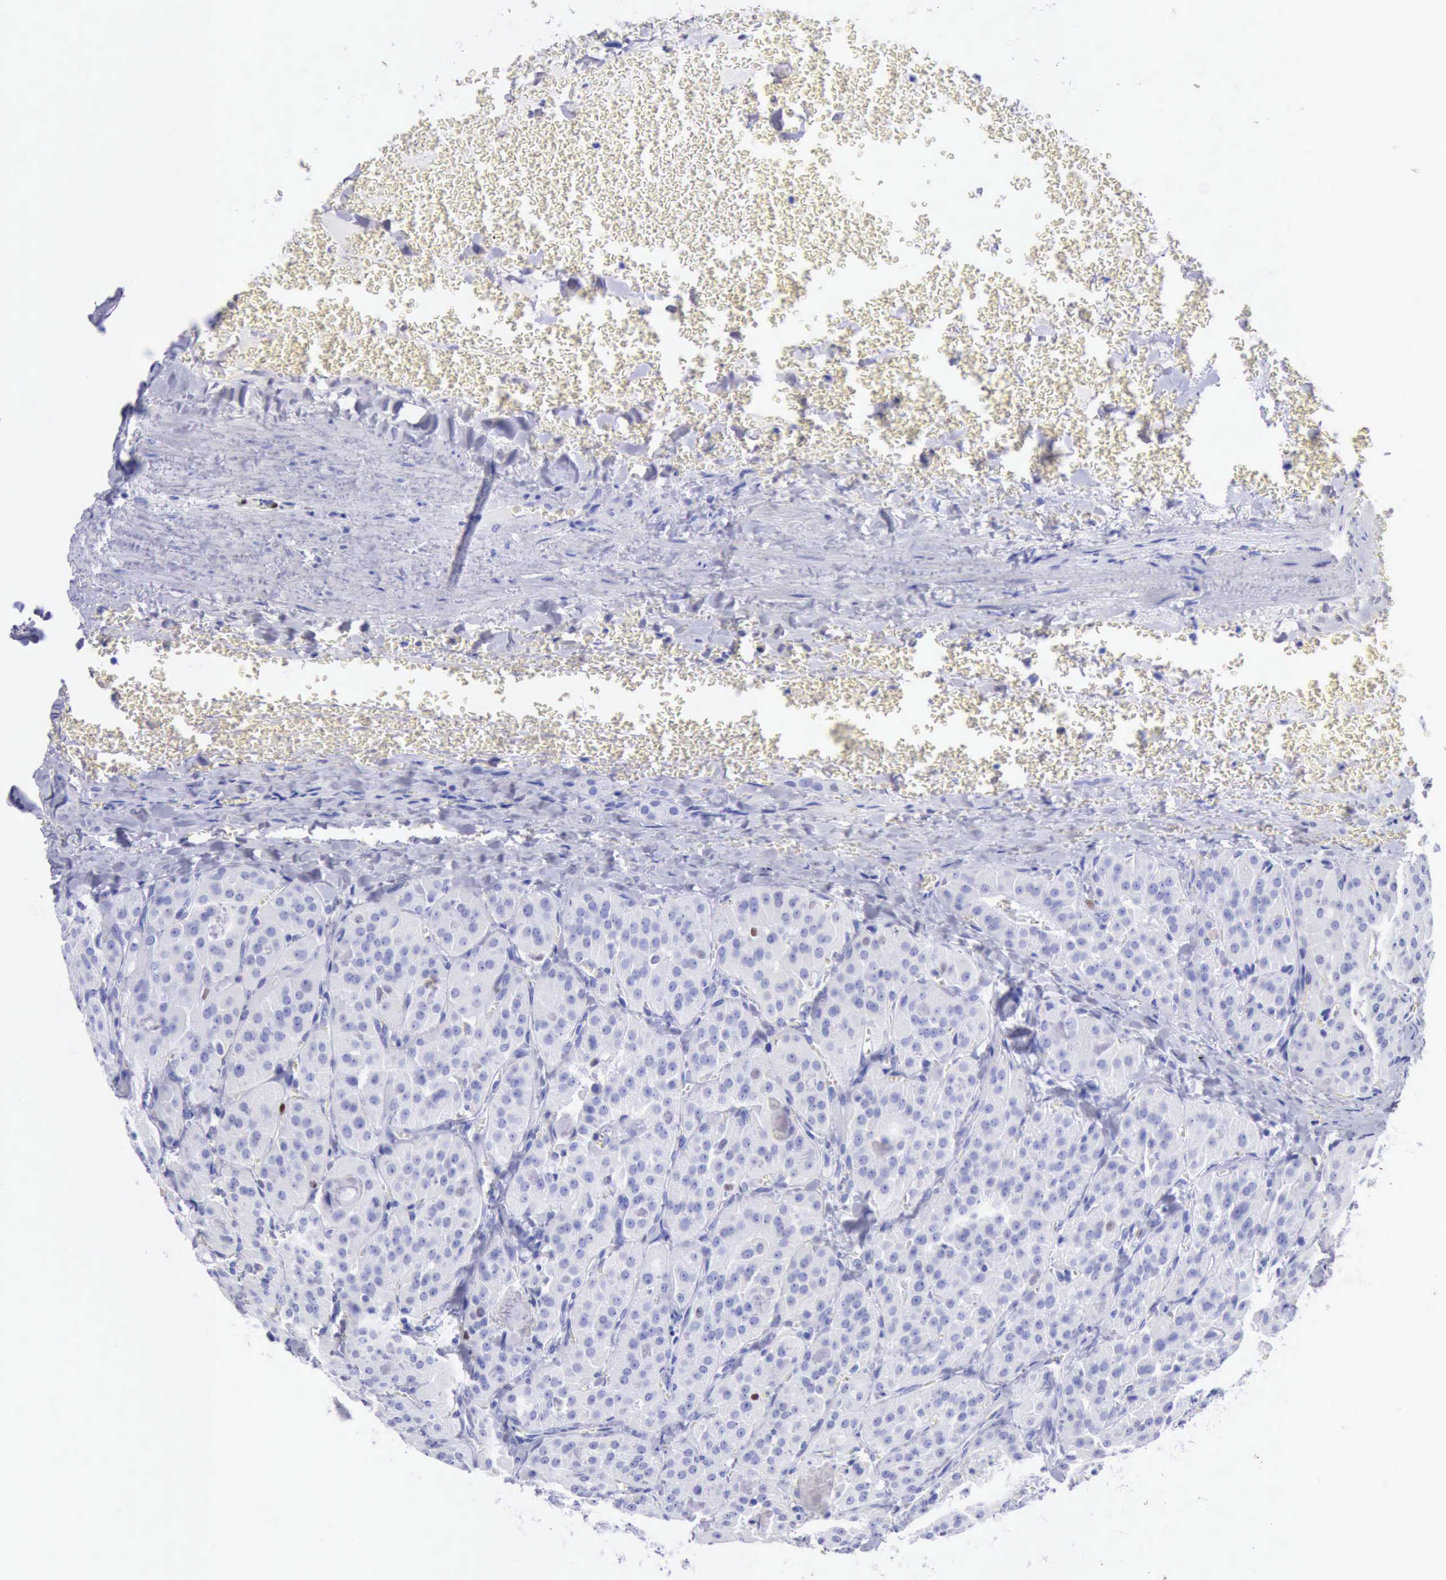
{"staining": {"intensity": "negative", "quantity": "none", "location": "none"}, "tissue": "thyroid cancer", "cell_type": "Tumor cells", "image_type": "cancer", "snomed": [{"axis": "morphology", "description": "Carcinoma, NOS"}, {"axis": "topography", "description": "Thyroid gland"}], "caption": "Thyroid cancer (carcinoma) stained for a protein using immunohistochemistry (IHC) demonstrates no expression tumor cells.", "gene": "MCM2", "patient": {"sex": "male", "age": 76}}